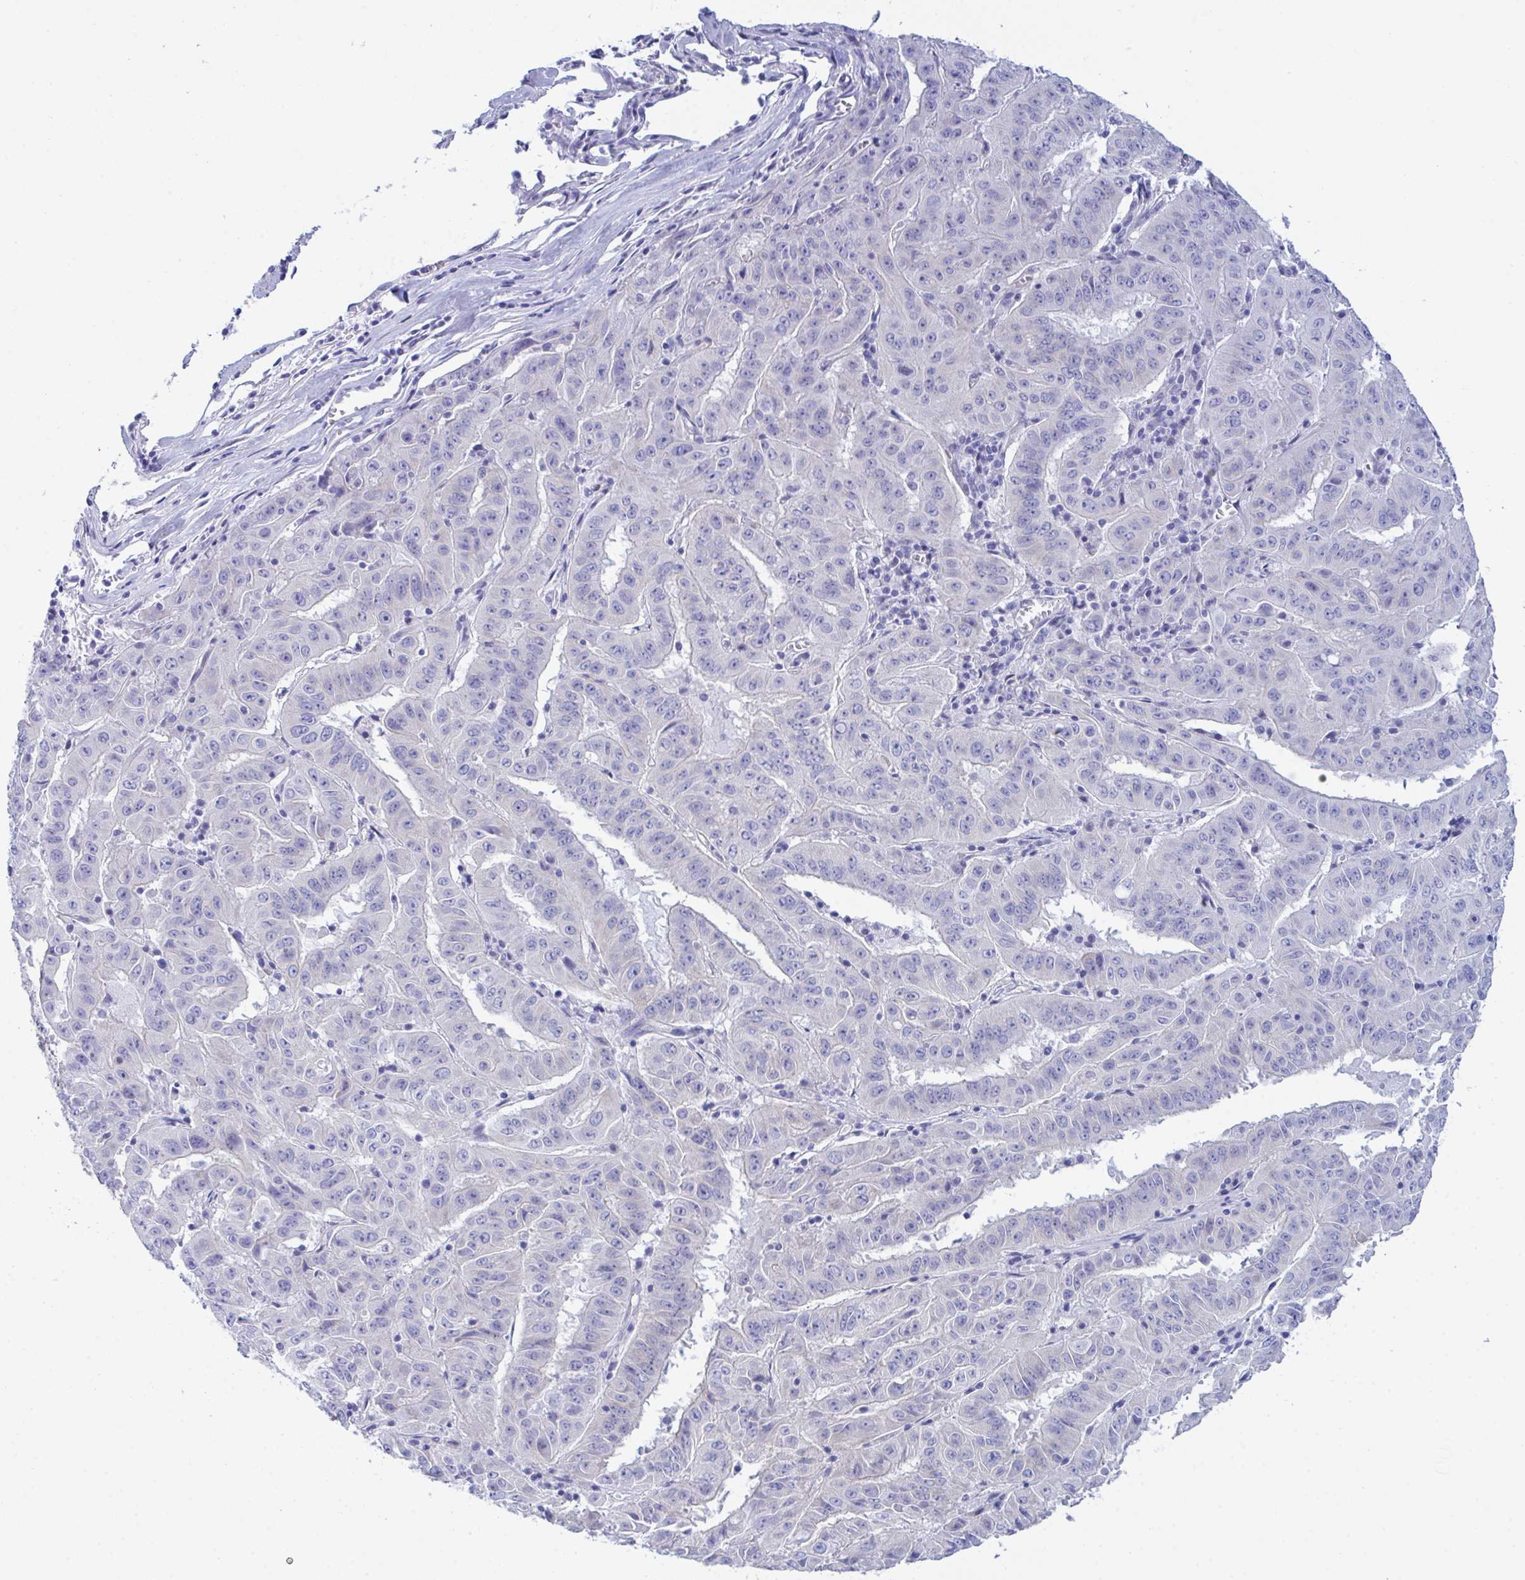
{"staining": {"intensity": "negative", "quantity": "none", "location": "none"}, "tissue": "pancreatic cancer", "cell_type": "Tumor cells", "image_type": "cancer", "snomed": [{"axis": "morphology", "description": "Adenocarcinoma, NOS"}, {"axis": "topography", "description": "Pancreas"}], "caption": "Adenocarcinoma (pancreatic) was stained to show a protein in brown. There is no significant positivity in tumor cells.", "gene": "CEP170B", "patient": {"sex": "male", "age": 63}}